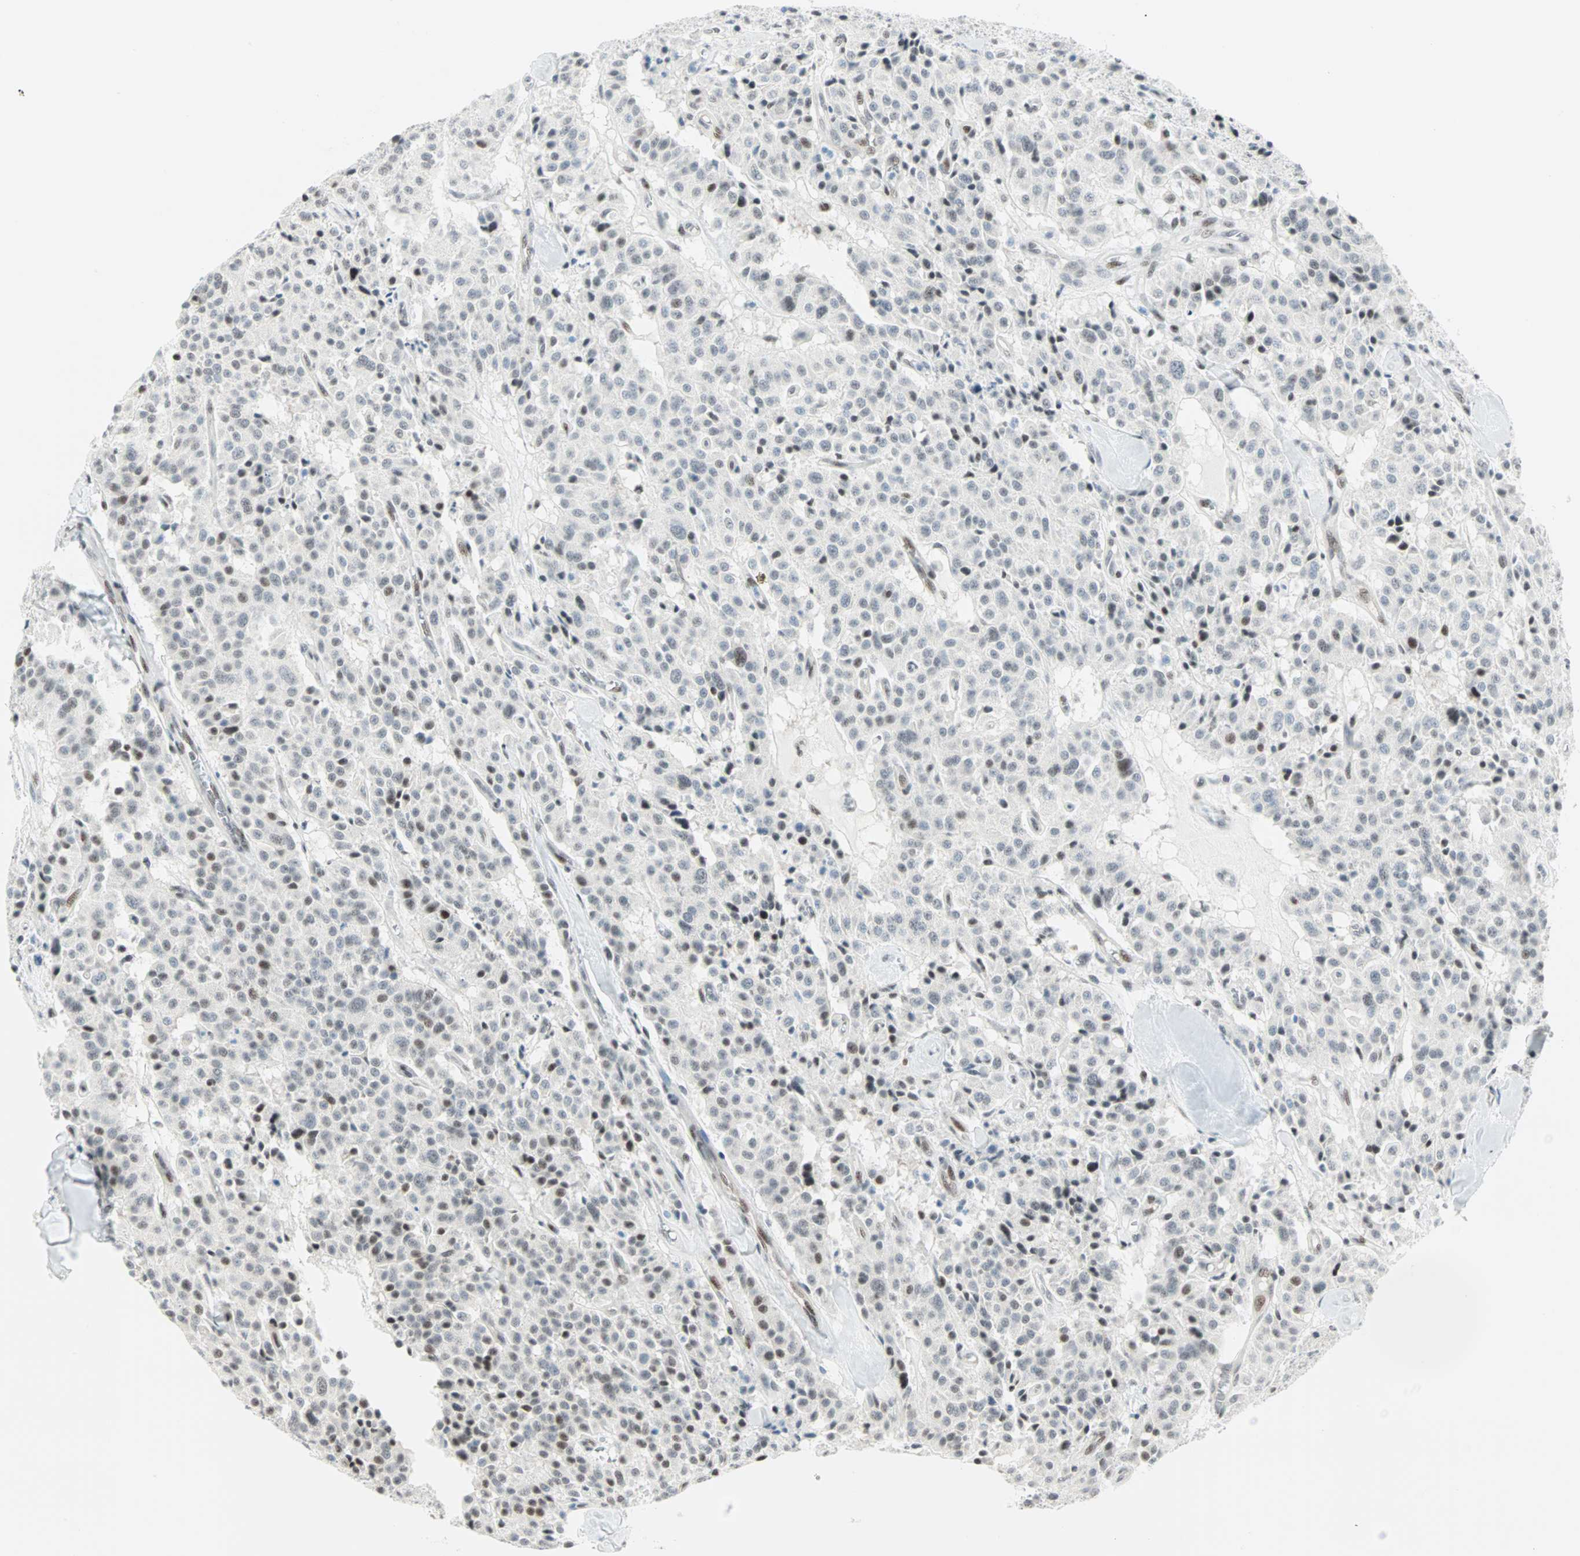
{"staining": {"intensity": "weak", "quantity": "<25%", "location": "nuclear"}, "tissue": "carcinoid", "cell_type": "Tumor cells", "image_type": "cancer", "snomed": [{"axis": "morphology", "description": "Carcinoid, malignant, NOS"}, {"axis": "topography", "description": "Lung"}], "caption": "Tumor cells are negative for protein expression in human malignant carcinoid.", "gene": "PKNOX1", "patient": {"sex": "male", "age": 30}}